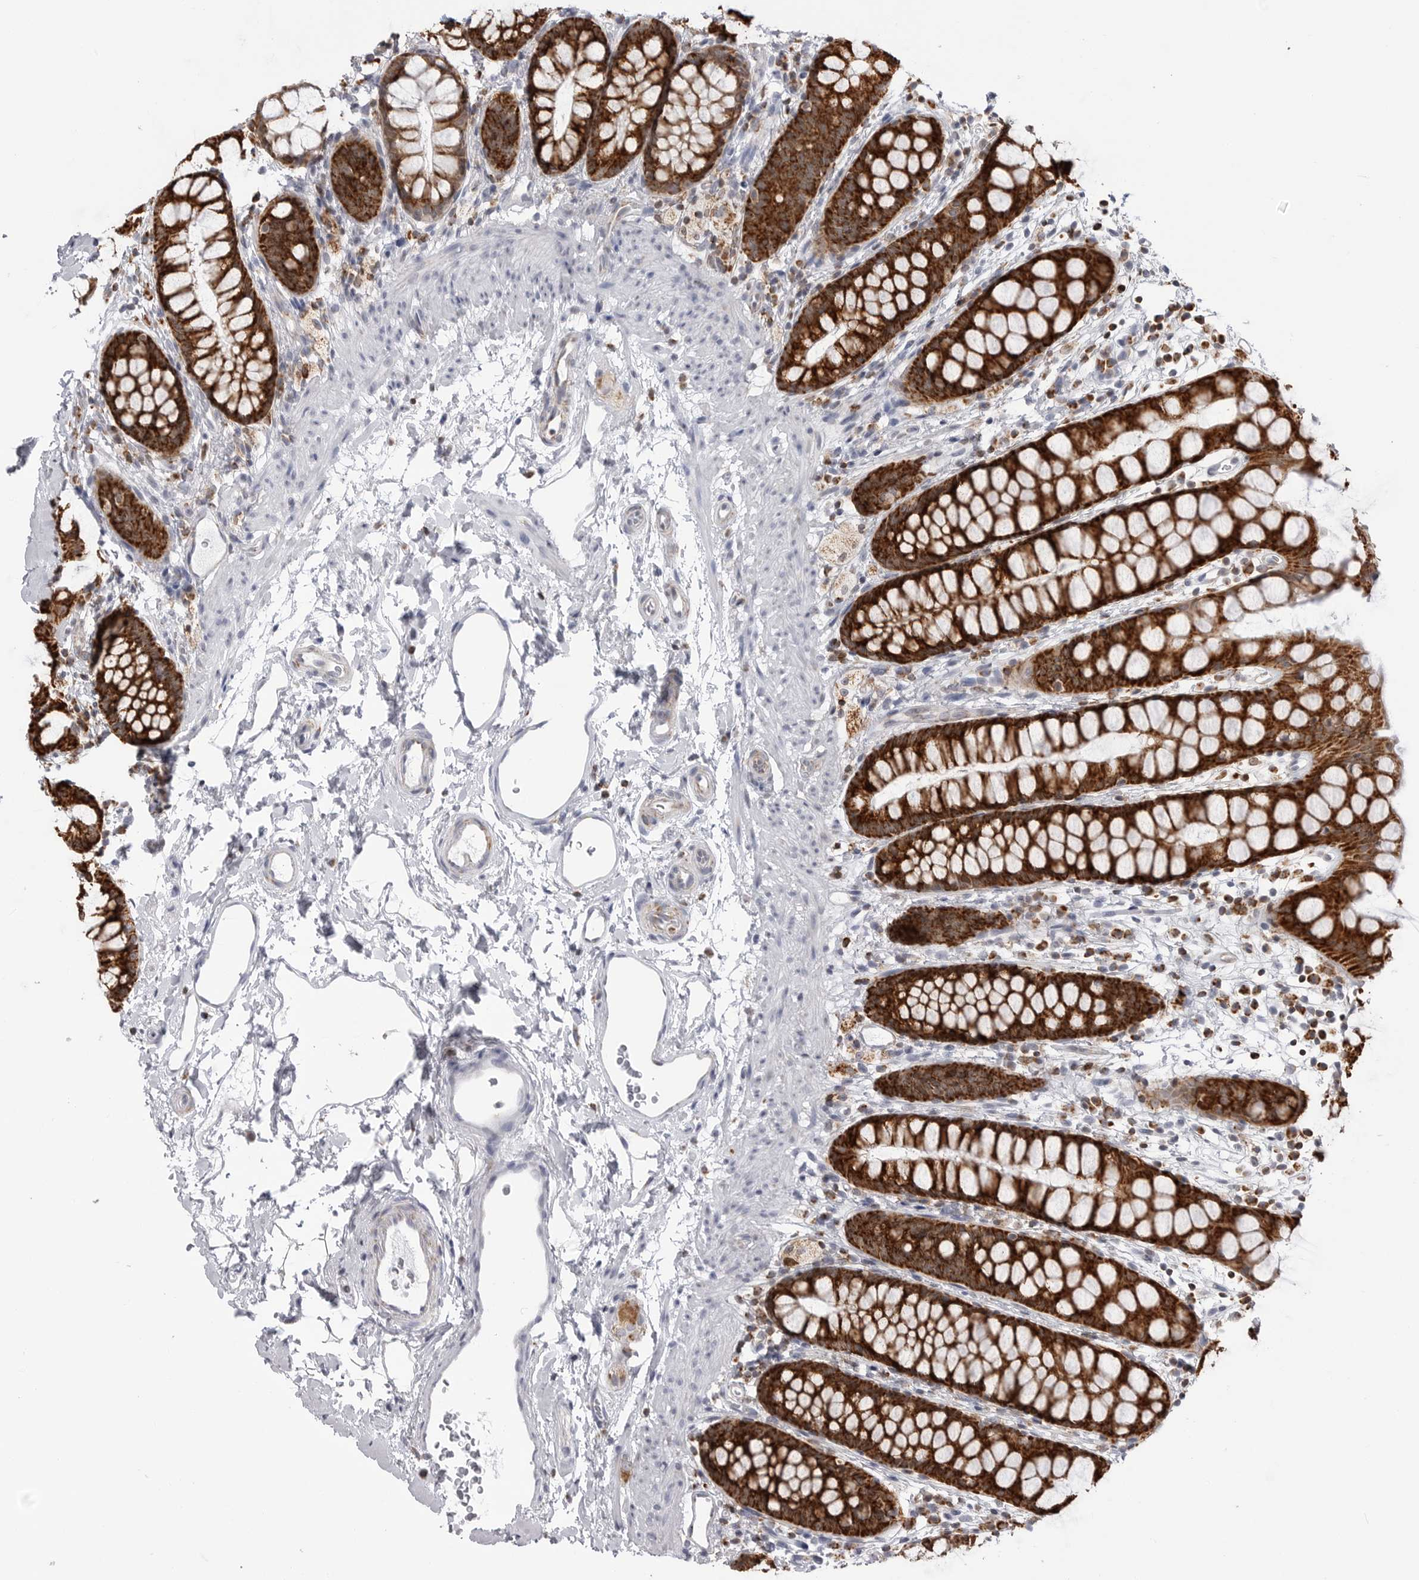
{"staining": {"intensity": "strong", "quantity": ">75%", "location": "cytoplasmic/membranous"}, "tissue": "rectum", "cell_type": "Glandular cells", "image_type": "normal", "snomed": [{"axis": "morphology", "description": "Normal tissue, NOS"}, {"axis": "topography", "description": "Rectum"}], "caption": "An IHC image of benign tissue is shown. Protein staining in brown shows strong cytoplasmic/membranous positivity in rectum within glandular cells.", "gene": "COX5A", "patient": {"sex": "female", "age": 65}}